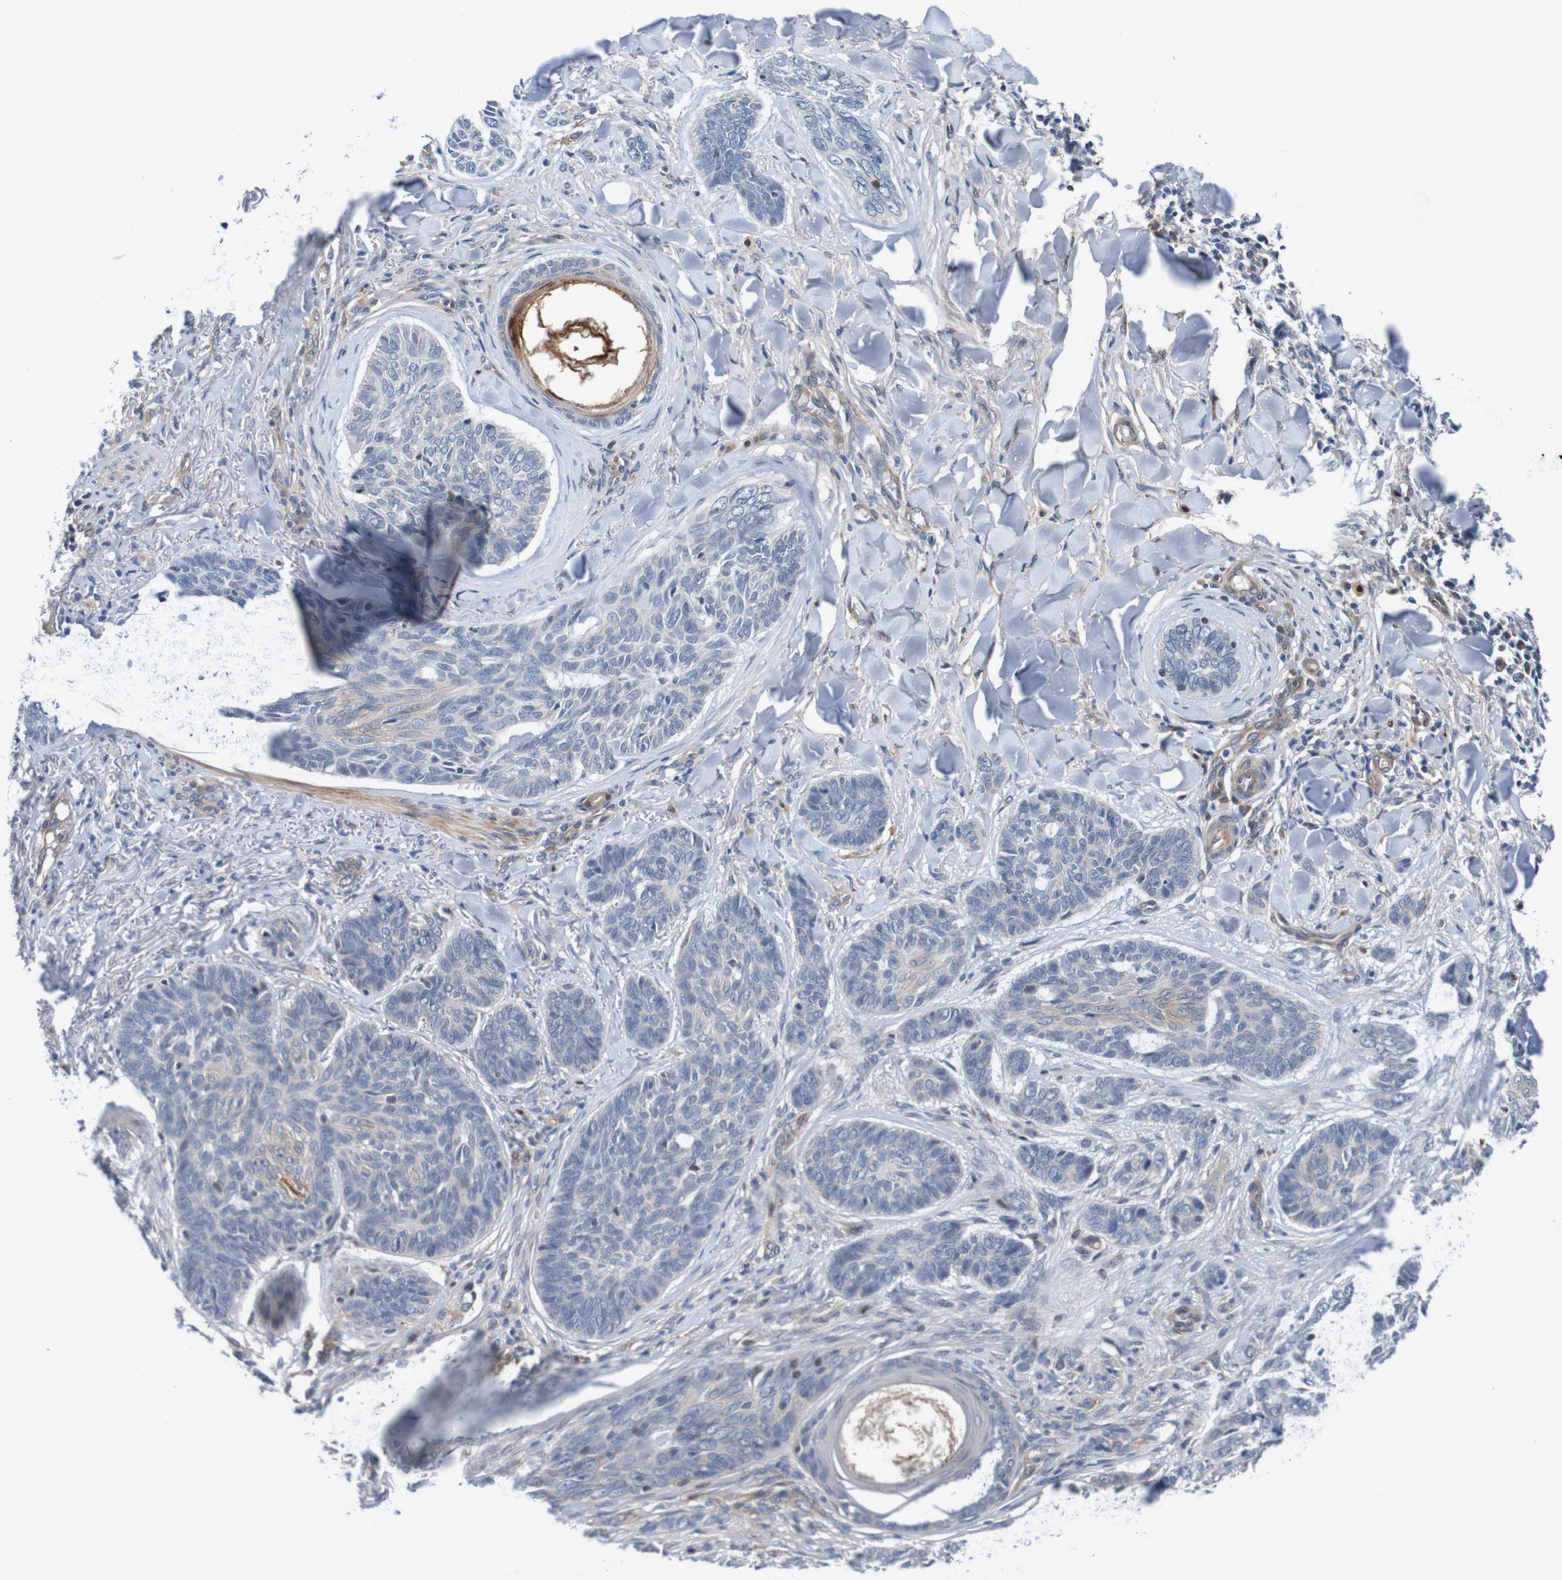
{"staining": {"intensity": "negative", "quantity": "none", "location": "none"}, "tissue": "skin cancer", "cell_type": "Tumor cells", "image_type": "cancer", "snomed": [{"axis": "morphology", "description": "Basal cell carcinoma"}, {"axis": "topography", "description": "Skin"}], "caption": "There is no significant positivity in tumor cells of skin cancer (basal cell carcinoma). (DAB IHC visualized using brightfield microscopy, high magnification).", "gene": "CPED1", "patient": {"sex": "male", "age": 43}}